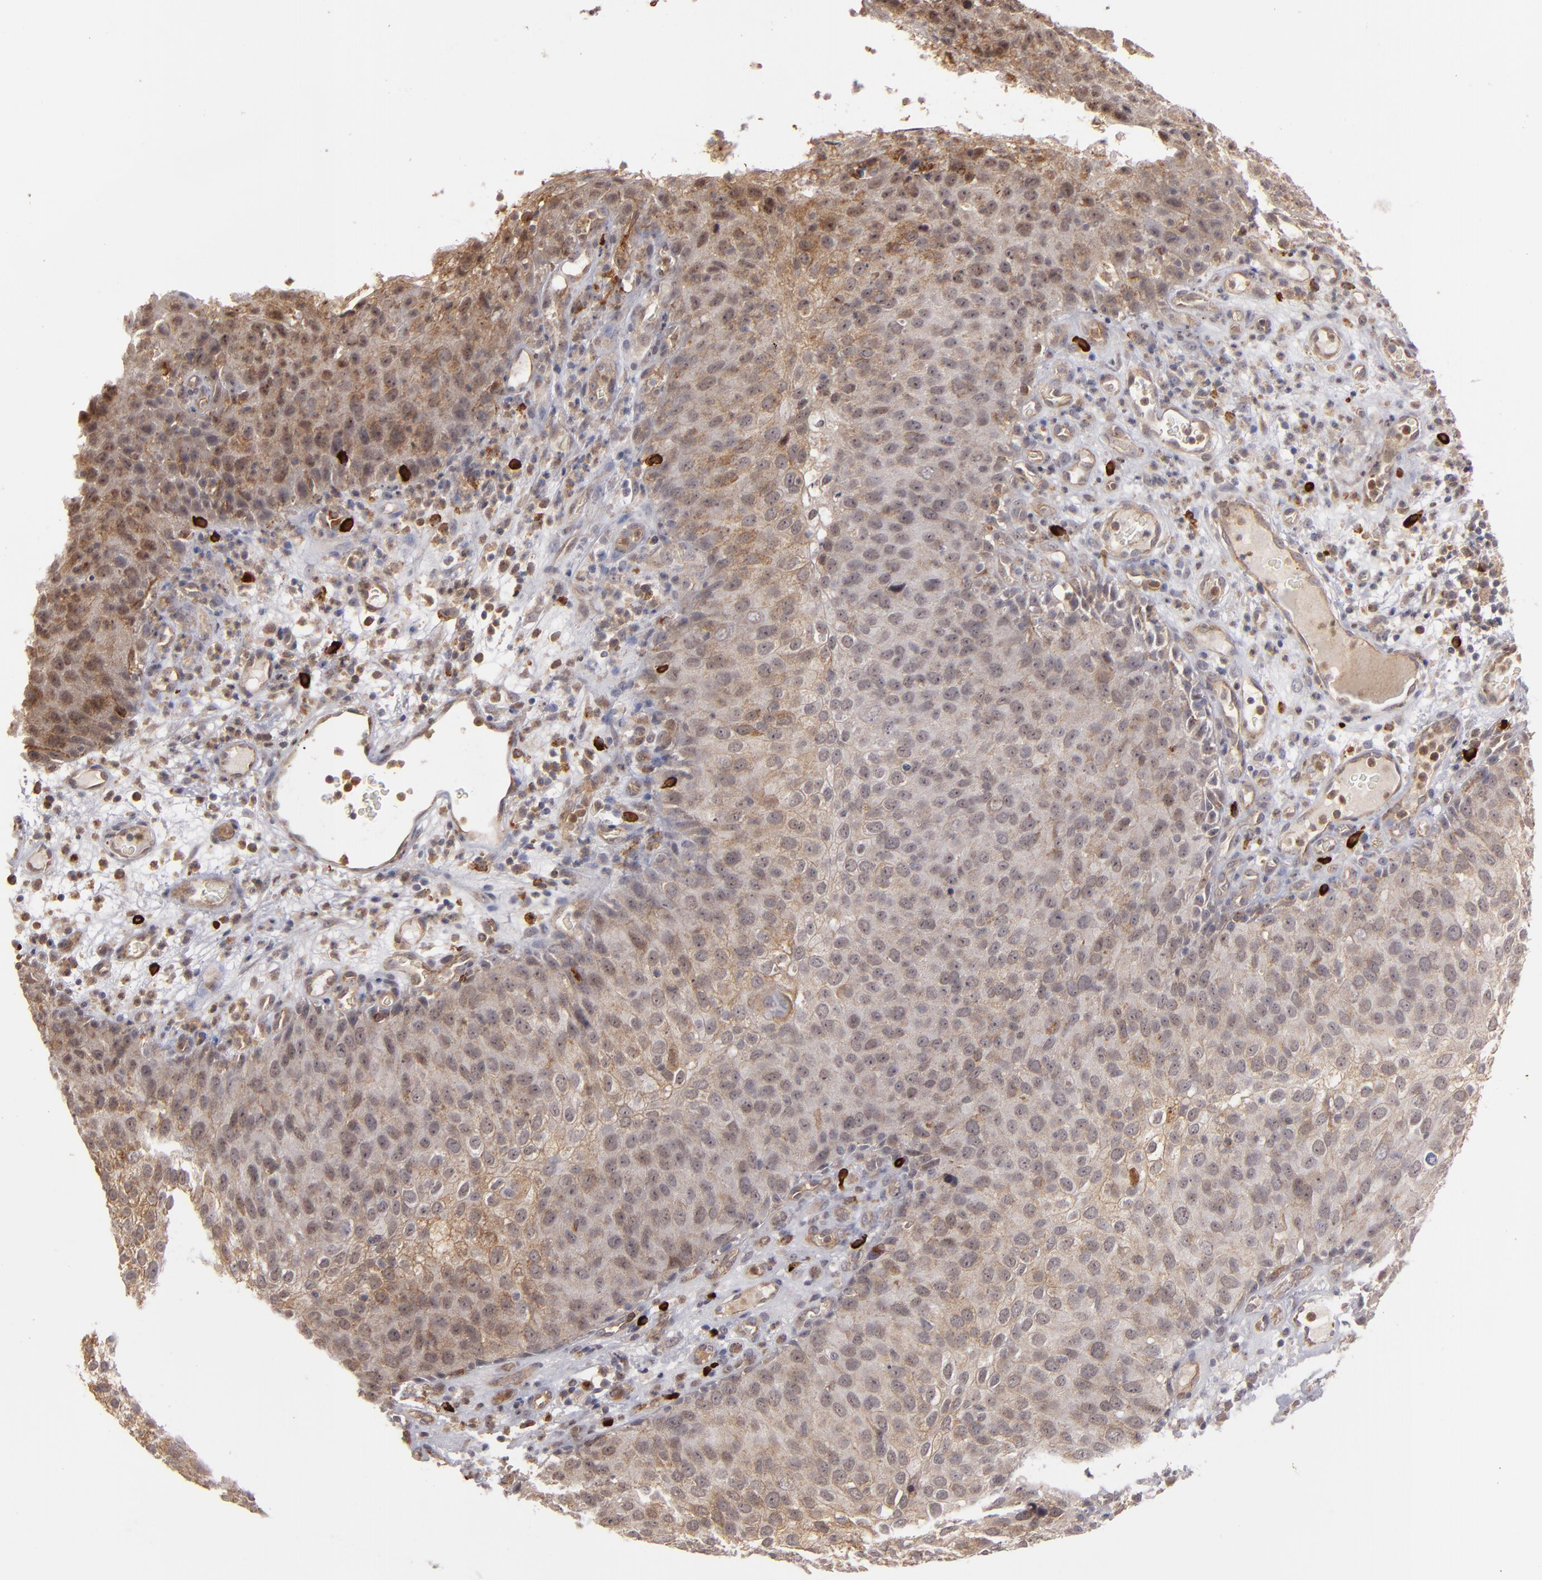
{"staining": {"intensity": "weak", "quantity": "25%-75%", "location": "cytoplasmic/membranous,nuclear"}, "tissue": "skin cancer", "cell_type": "Tumor cells", "image_type": "cancer", "snomed": [{"axis": "morphology", "description": "Squamous cell carcinoma, NOS"}, {"axis": "topography", "description": "Skin"}], "caption": "DAB immunohistochemical staining of human squamous cell carcinoma (skin) shows weak cytoplasmic/membranous and nuclear protein positivity in approximately 25%-75% of tumor cells.", "gene": "STX3", "patient": {"sex": "male", "age": 87}}